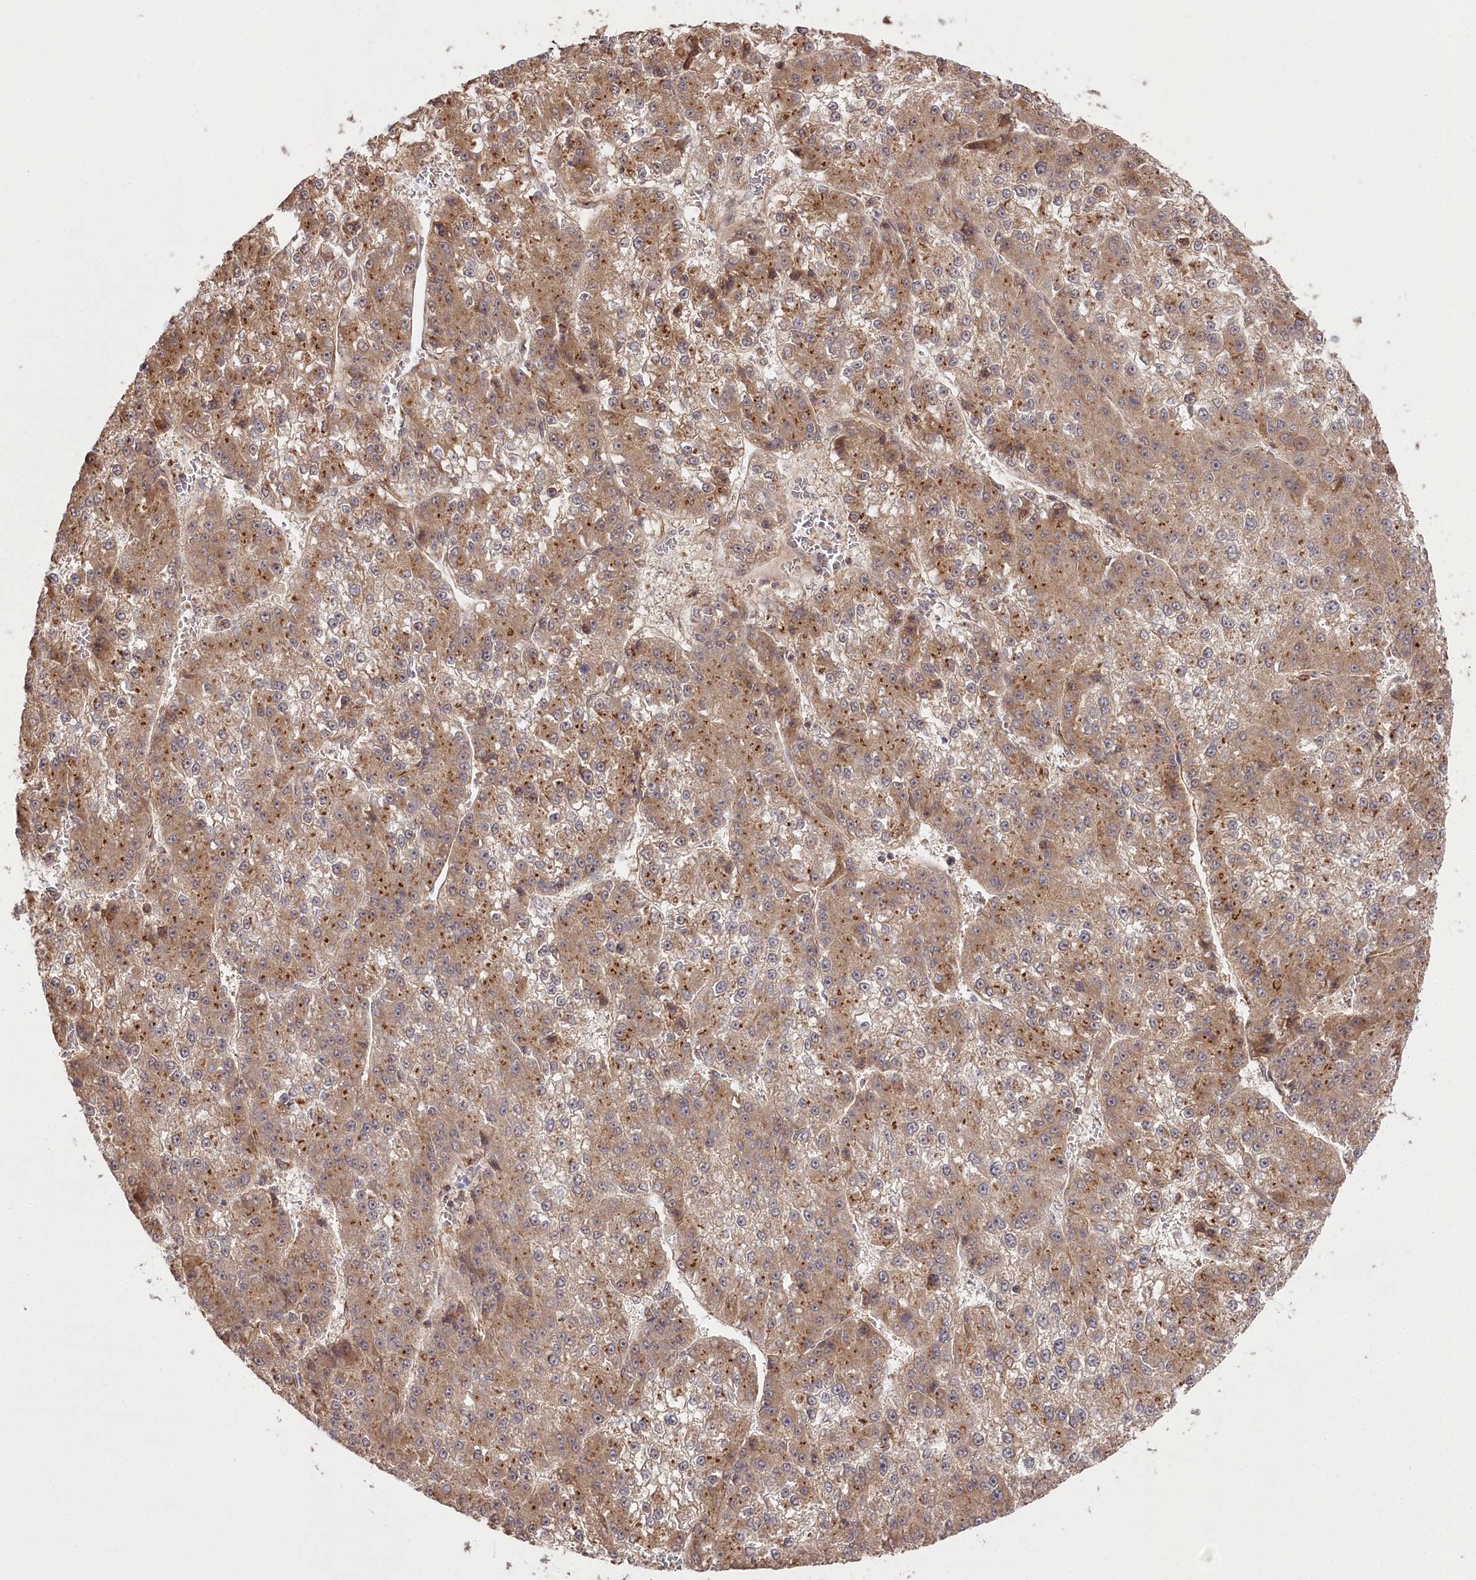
{"staining": {"intensity": "moderate", "quantity": ">75%", "location": "cytoplasmic/membranous"}, "tissue": "liver cancer", "cell_type": "Tumor cells", "image_type": "cancer", "snomed": [{"axis": "morphology", "description": "Carcinoma, Hepatocellular, NOS"}, {"axis": "topography", "description": "Liver"}], "caption": "High-magnification brightfield microscopy of hepatocellular carcinoma (liver) stained with DAB (brown) and counterstained with hematoxylin (blue). tumor cells exhibit moderate cytoplasmic/membranous positivity is present in approximately>75% of cells. (brown staining indicates protein expression, while blue staining denotes nuclei).", "gene": "CCDC91", "patient": {"sex": "female", "age": 73}}